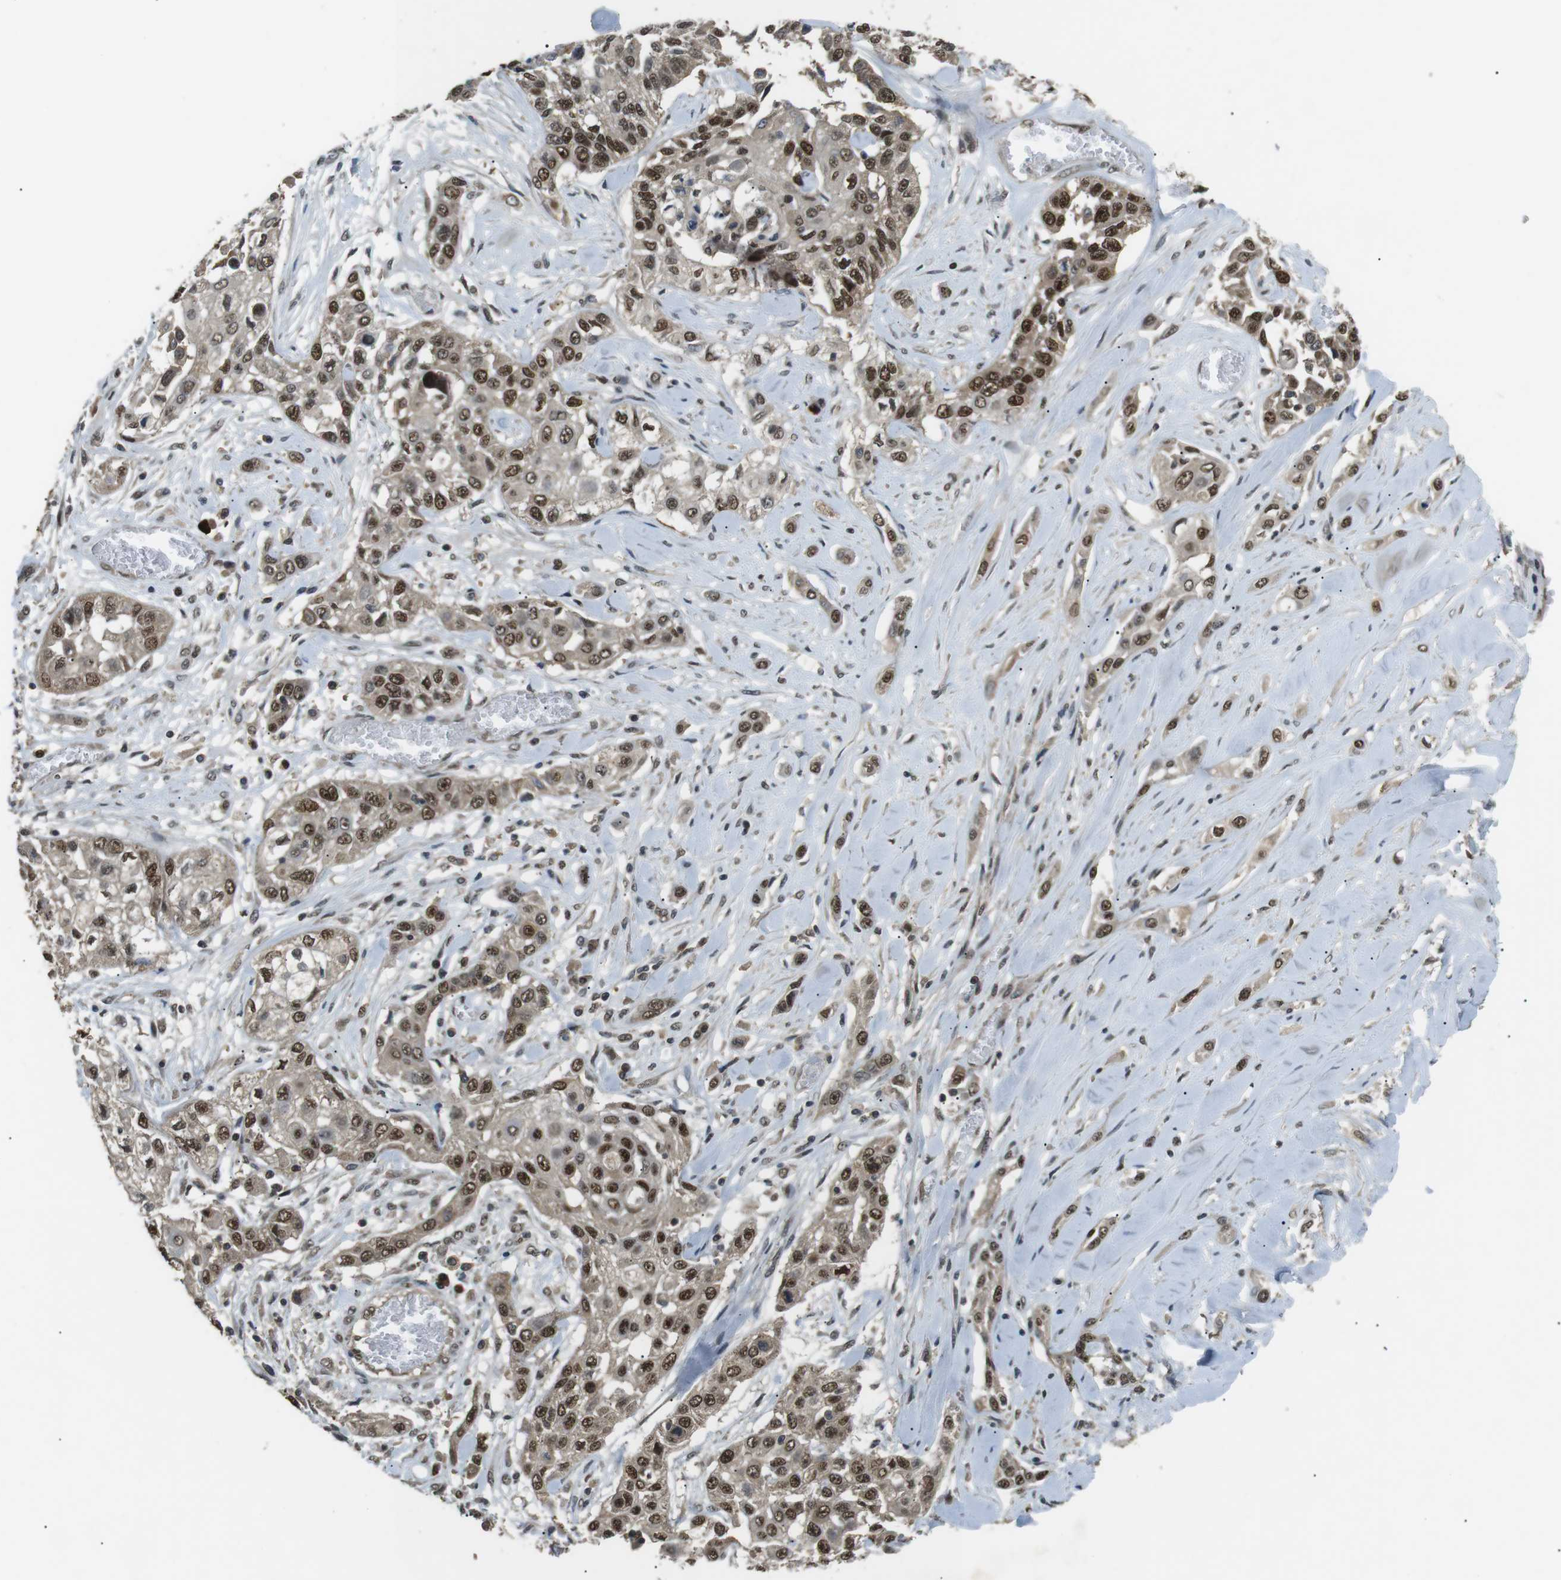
{"staining": {"intensity": "strong", "quantity": ">75%", "location": "nuclear"}, "tissue": "lung cancer", "cell_type": "Tumor cells", "image_type": "cancer", "snomed": [{"axis": "morphology", "description": "Squamous cell carcinoma, NOS"}, {"axis": "topography", "description": "Lung"}], "caption": "Strong nuclear positivity is identified in about >75% of tumor cells in lung squamous cell carcinoma.", "gene": "ORAI3", "patient": {"sex": "male", "age": 71}}